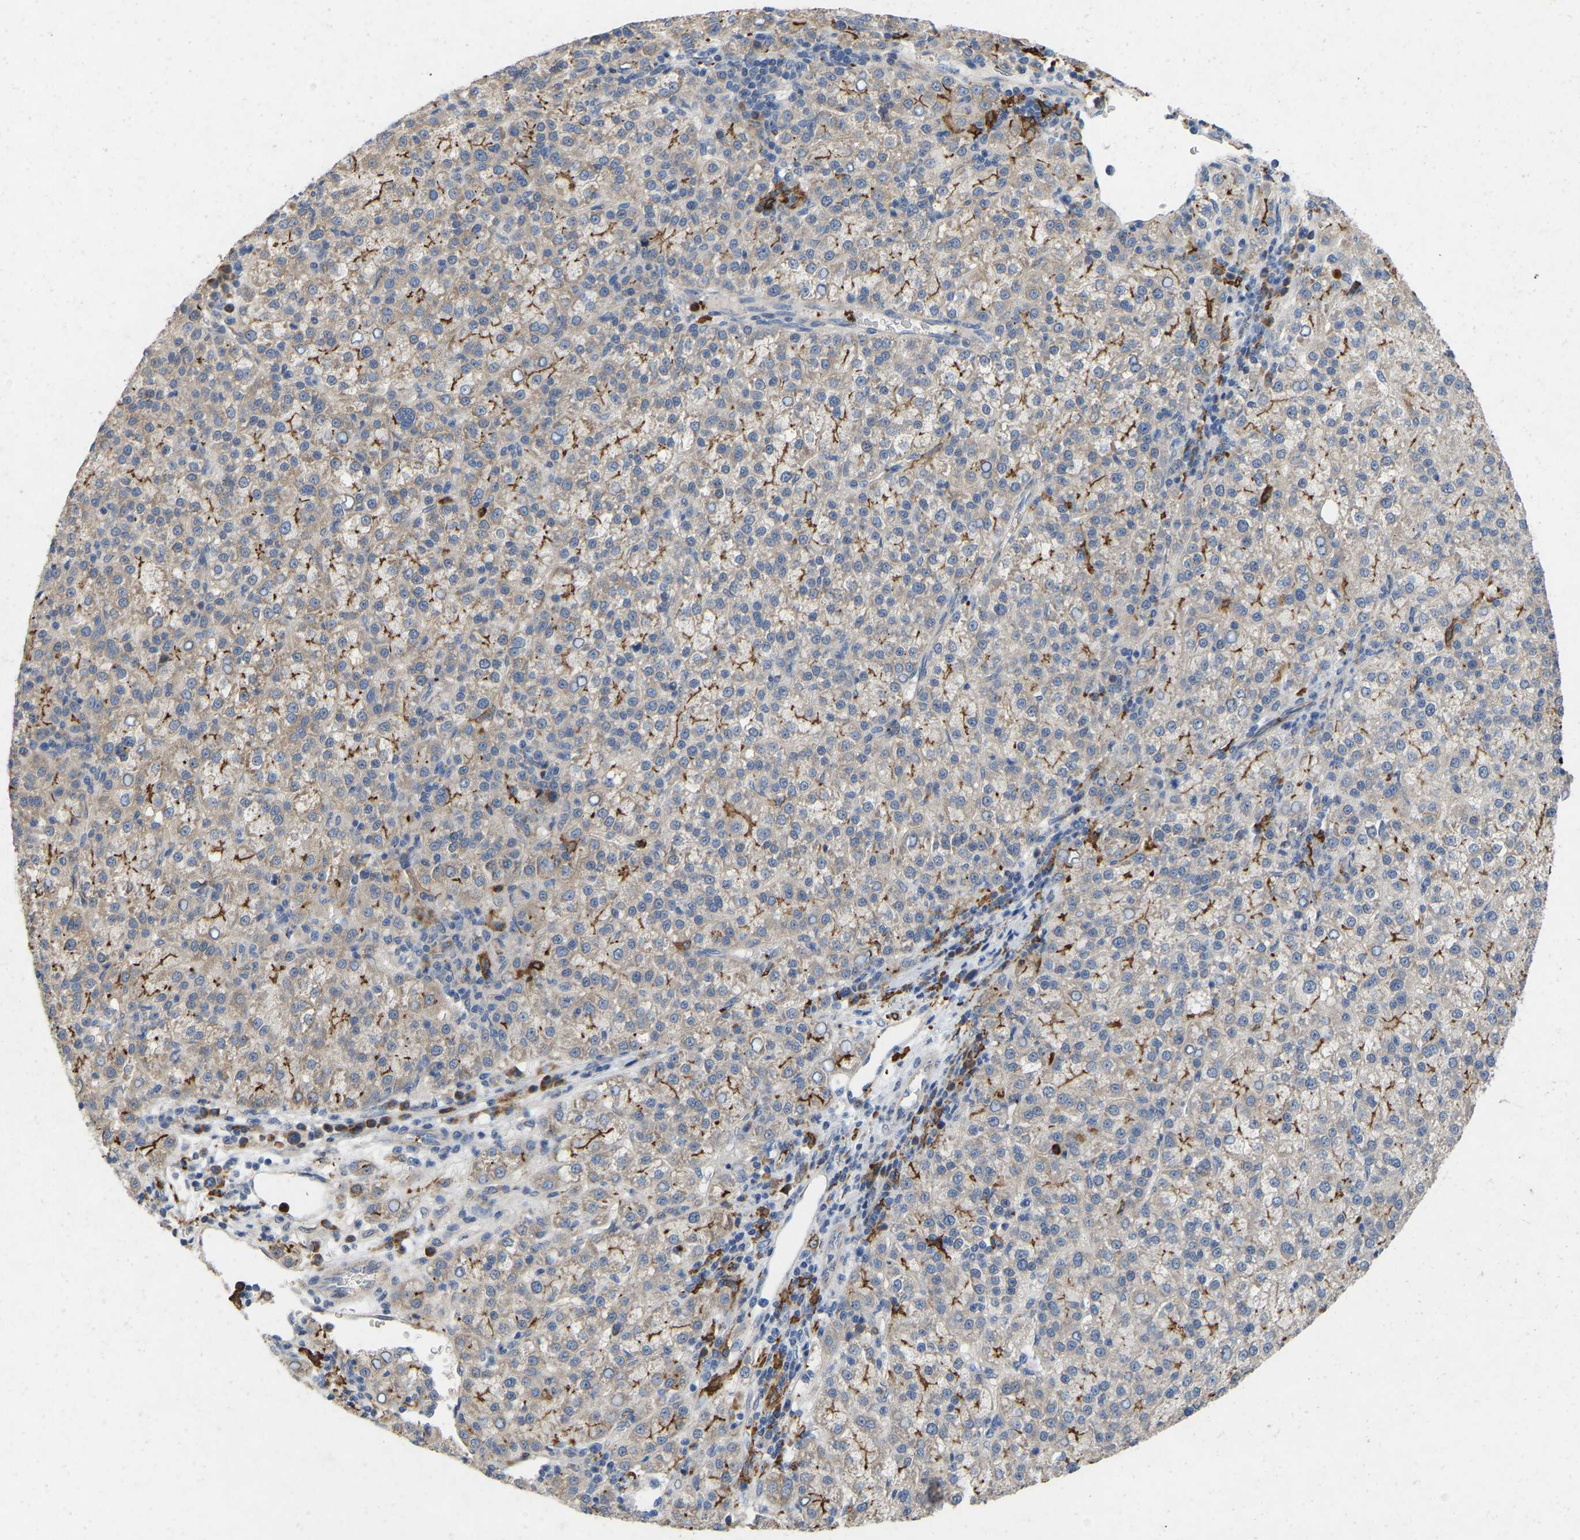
{"staining": {"intensity": "negative", "quantity": "none", "location": "none"}, "tissue": "liver cancer", "cell_type": "Tumor cells", "image_type": "cancer", "snomed": [{"axis": "morphology", "description": "Carcinoma, Hepatocellular, NOS"}, {"axis": "topography", "description": "Liver"}], "caption": "A high-resolution photomicrograph shows immunohistochemistry staining of hepatocellular carcinoma (liver), which demonstrates no significant positivity in tumor cells.", "gene": "RHEB", "patient": {"sex": "female", "age": 58}}